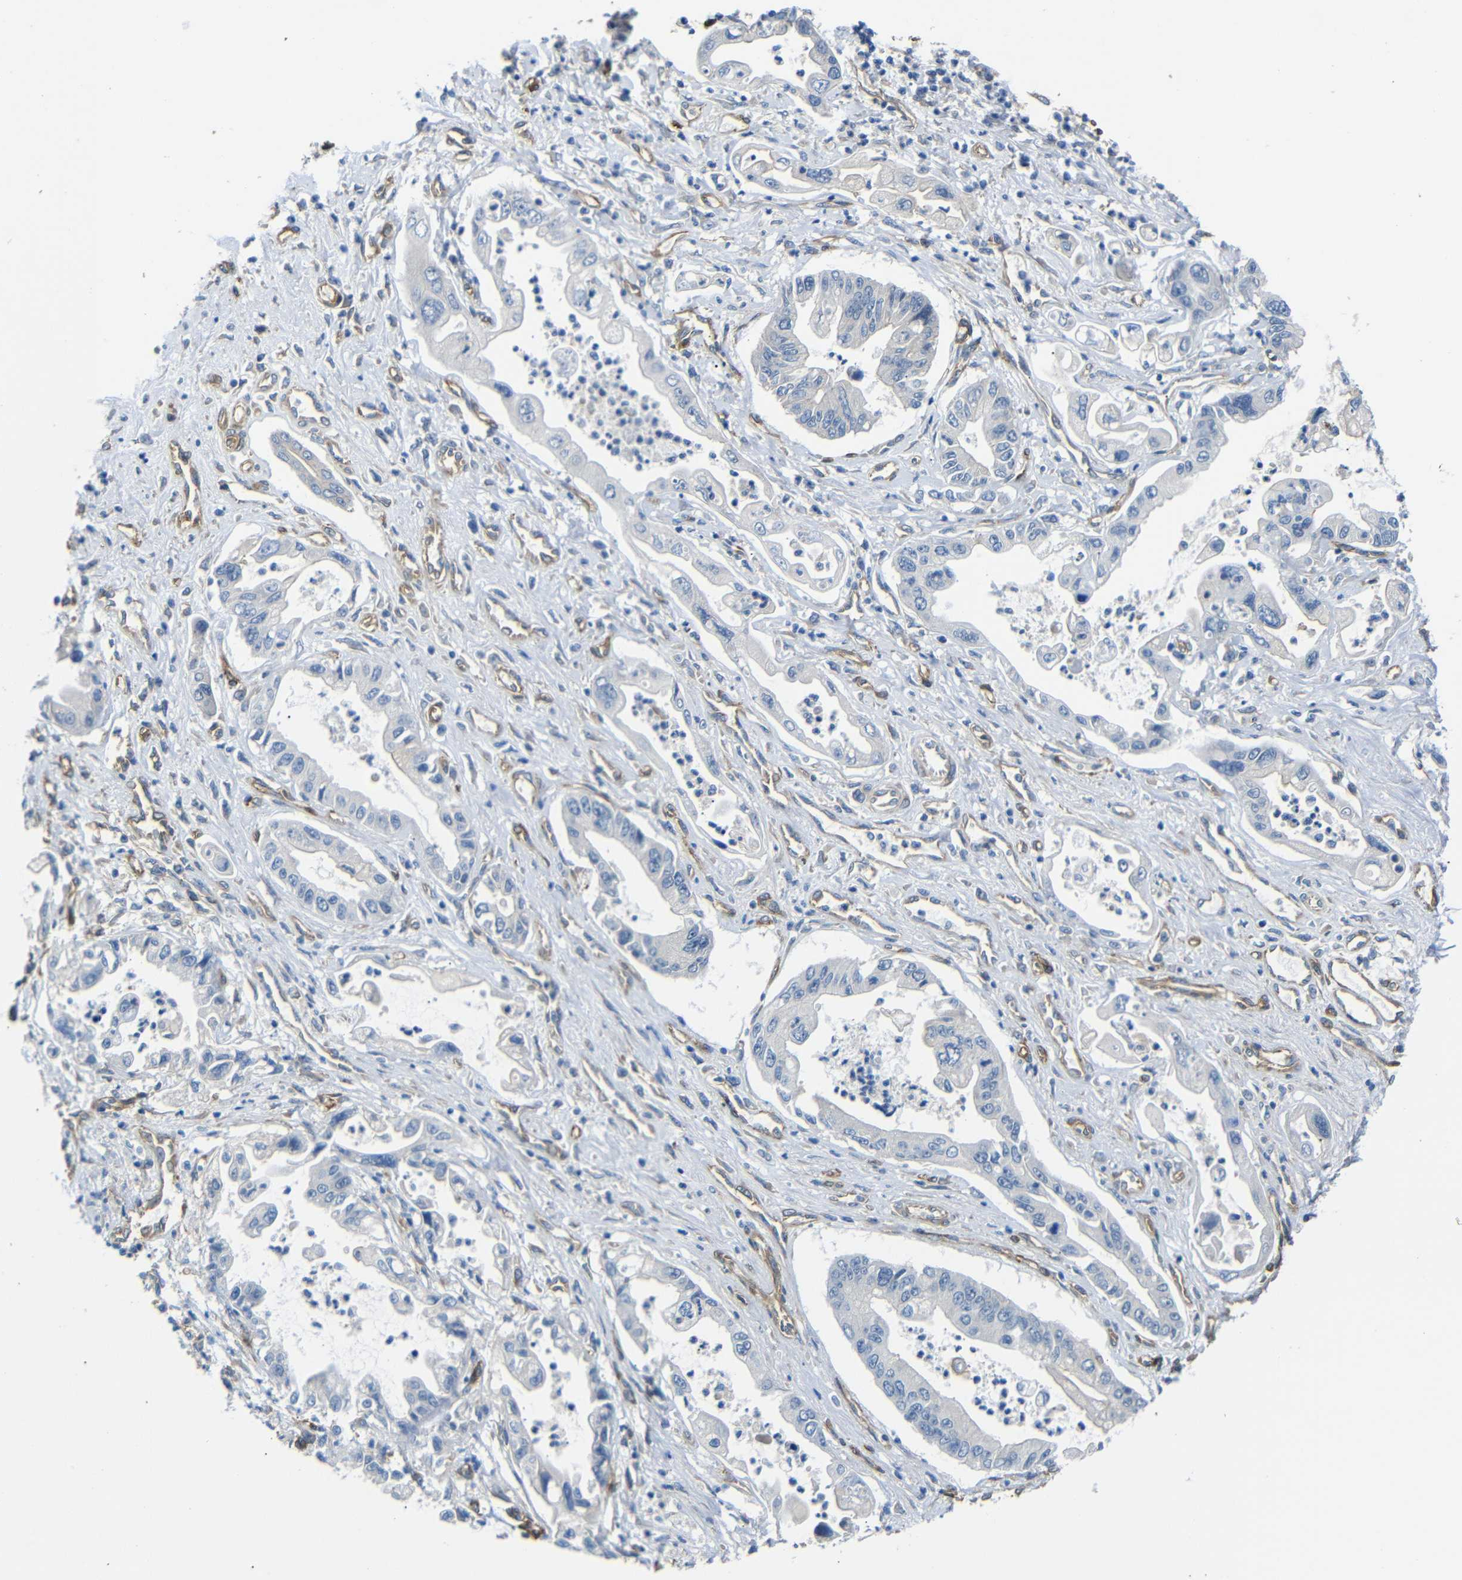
{"staining": {"intensity": "negative", "quantity": "none", "location": "none"}, "tissue": "pancreatic cancer", "cell_type": "Tumor cells", "image_type": "cancer", "snomed": [{"axis": "morphology", "description": "Adenocarcinoma, NOS"}, {"axis": "topography", "description": "Pancreas"}], "caption": "An immunohistochemistry (IHC) image of pancreatic cancer (adenocarcinoma) is shown. There is no staining in tumor cells of pancreatic cancer (adenocarcinoma).", "gene": "MYO1B", "patient": {"sex": "male", "age": 56}}